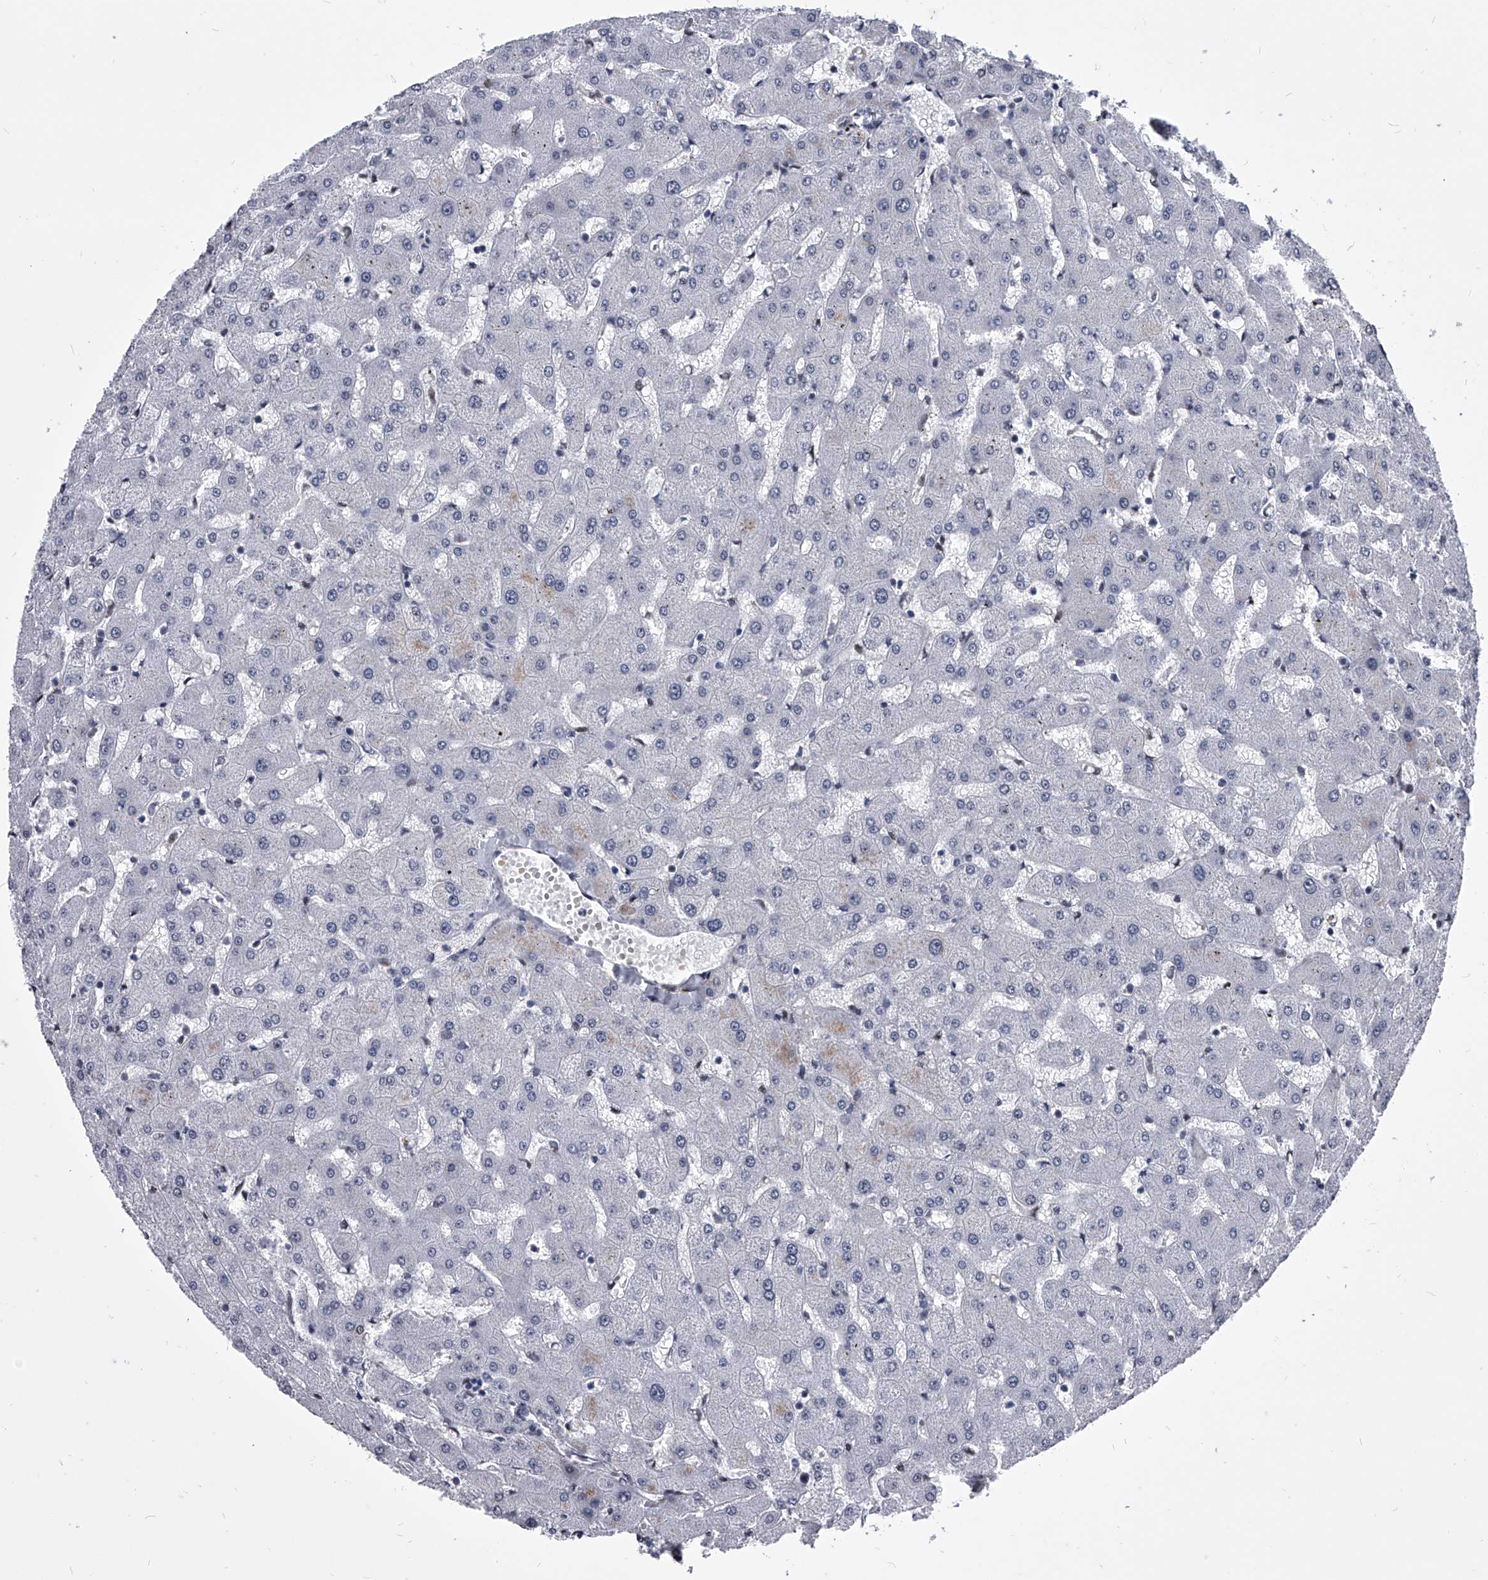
{"staining": {"intensity": "negative", "quantity": "none", "location": "none"}, "tissue": "liver", "cell_type": "Cholangiocytes", "image_type": "normal", "snomed": [{"axis": "morphology", "description": "Normal tissue, NOS"}, {"axis": "topography", "description": "Liver"}], "caption": "An immunohistochemistry (IHC) image of benign liver is shown. There is no staining in cholangiocytes of liver.", "gene": "CMTR1", "patient": {"sex": "female", "age": 63}}